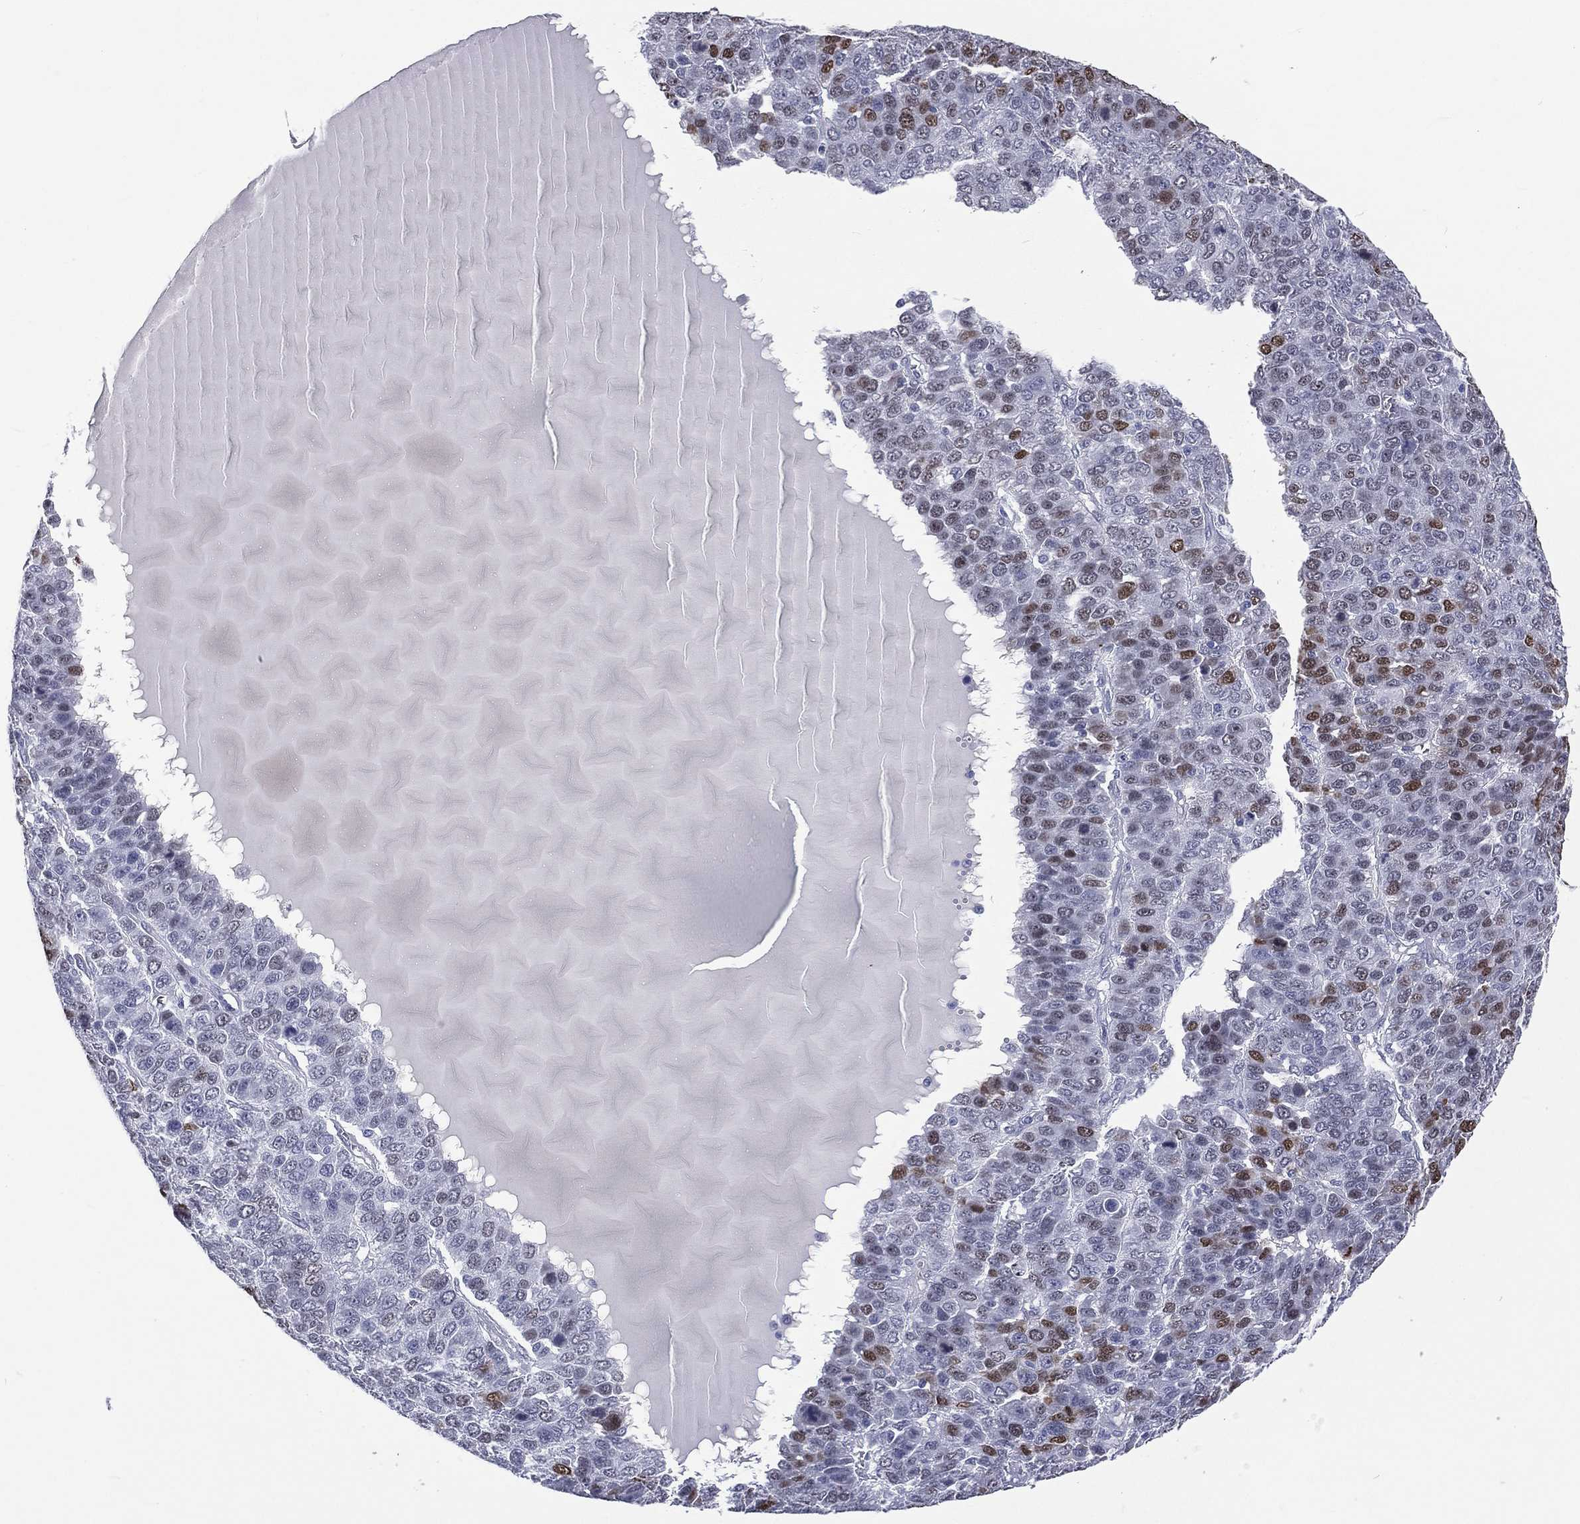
{"staining": {"intensity": "strong", "quantity": "<25%", "location": "nuclear"}, "tissue": "liver cancer", "cell_type": "Tumor cells", "image_type": "cancer", "snomed": [{"axis": "morphology", "description": "Carcinoma, Hepatocellular, NOS"}, {"axis": "topography", "description": "Liver"}], "caption": "This image exhibits immunohistochemistry staining of human liver hepatocellular carcinoma, with medium strong nuclear positivity in approximately <25% of tumor cells.", "gene": "SSX1", "patient": {"sex": "male", "age": 69}}